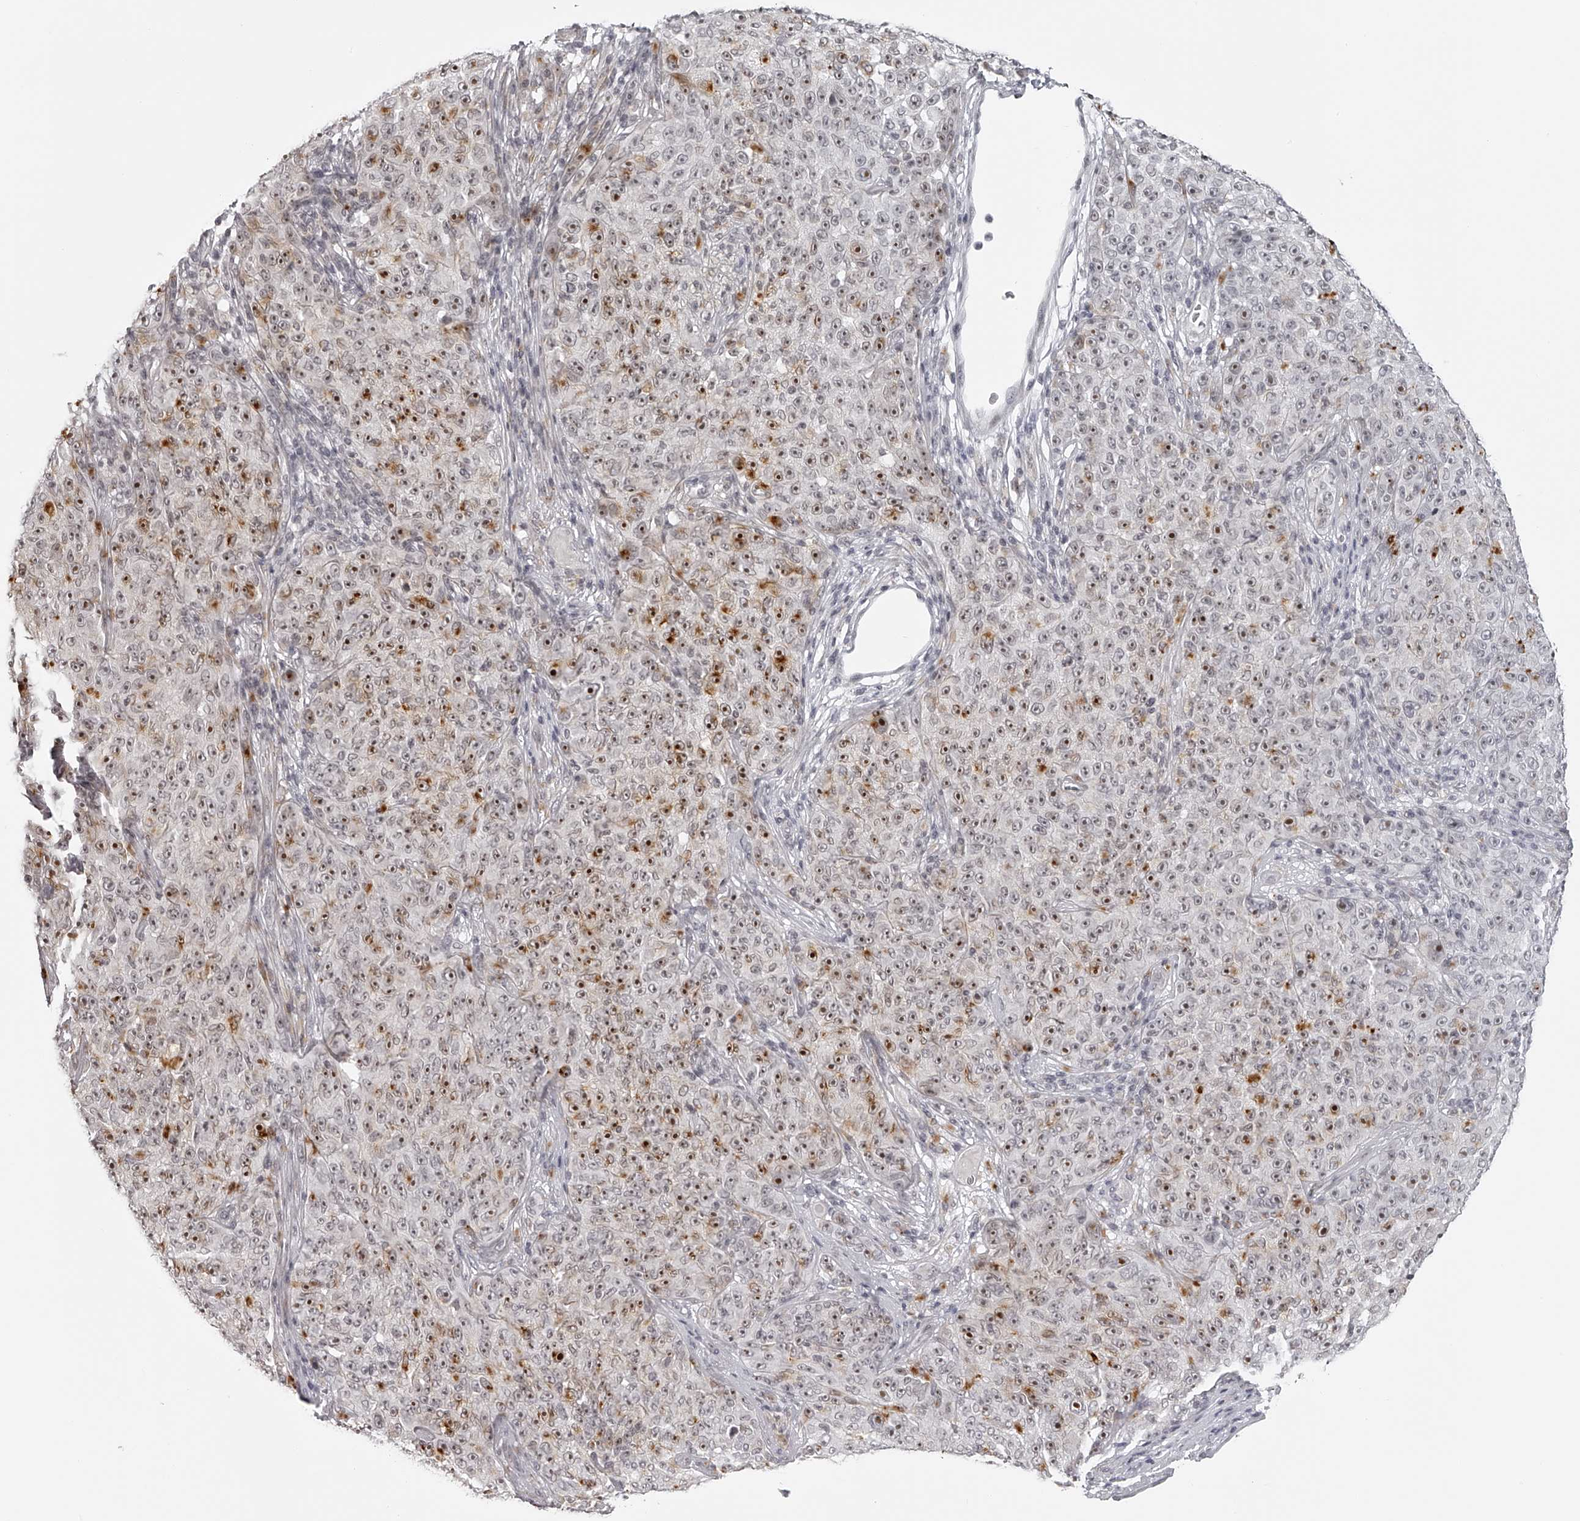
{"staining": {"intensity": "strong", "quantity": "25%-75%", "location": "nuclear"}, "tissue": "melanoma", "cell_type": "Tumor cells", "image_type": "cancer", "snomed": [{"axis": "morphology", "description": "Malignant melanoma, NOS"}, {"axis": "topography", "description": "Skin"}], "caption": "Immunohistochemical staining of human malignant melanoma demonstrates strong nuclear protein positivity in about 25%-75% of tumor cells.", "gene": "RNF220", "patient": {"sex": "female", "age": 82}}